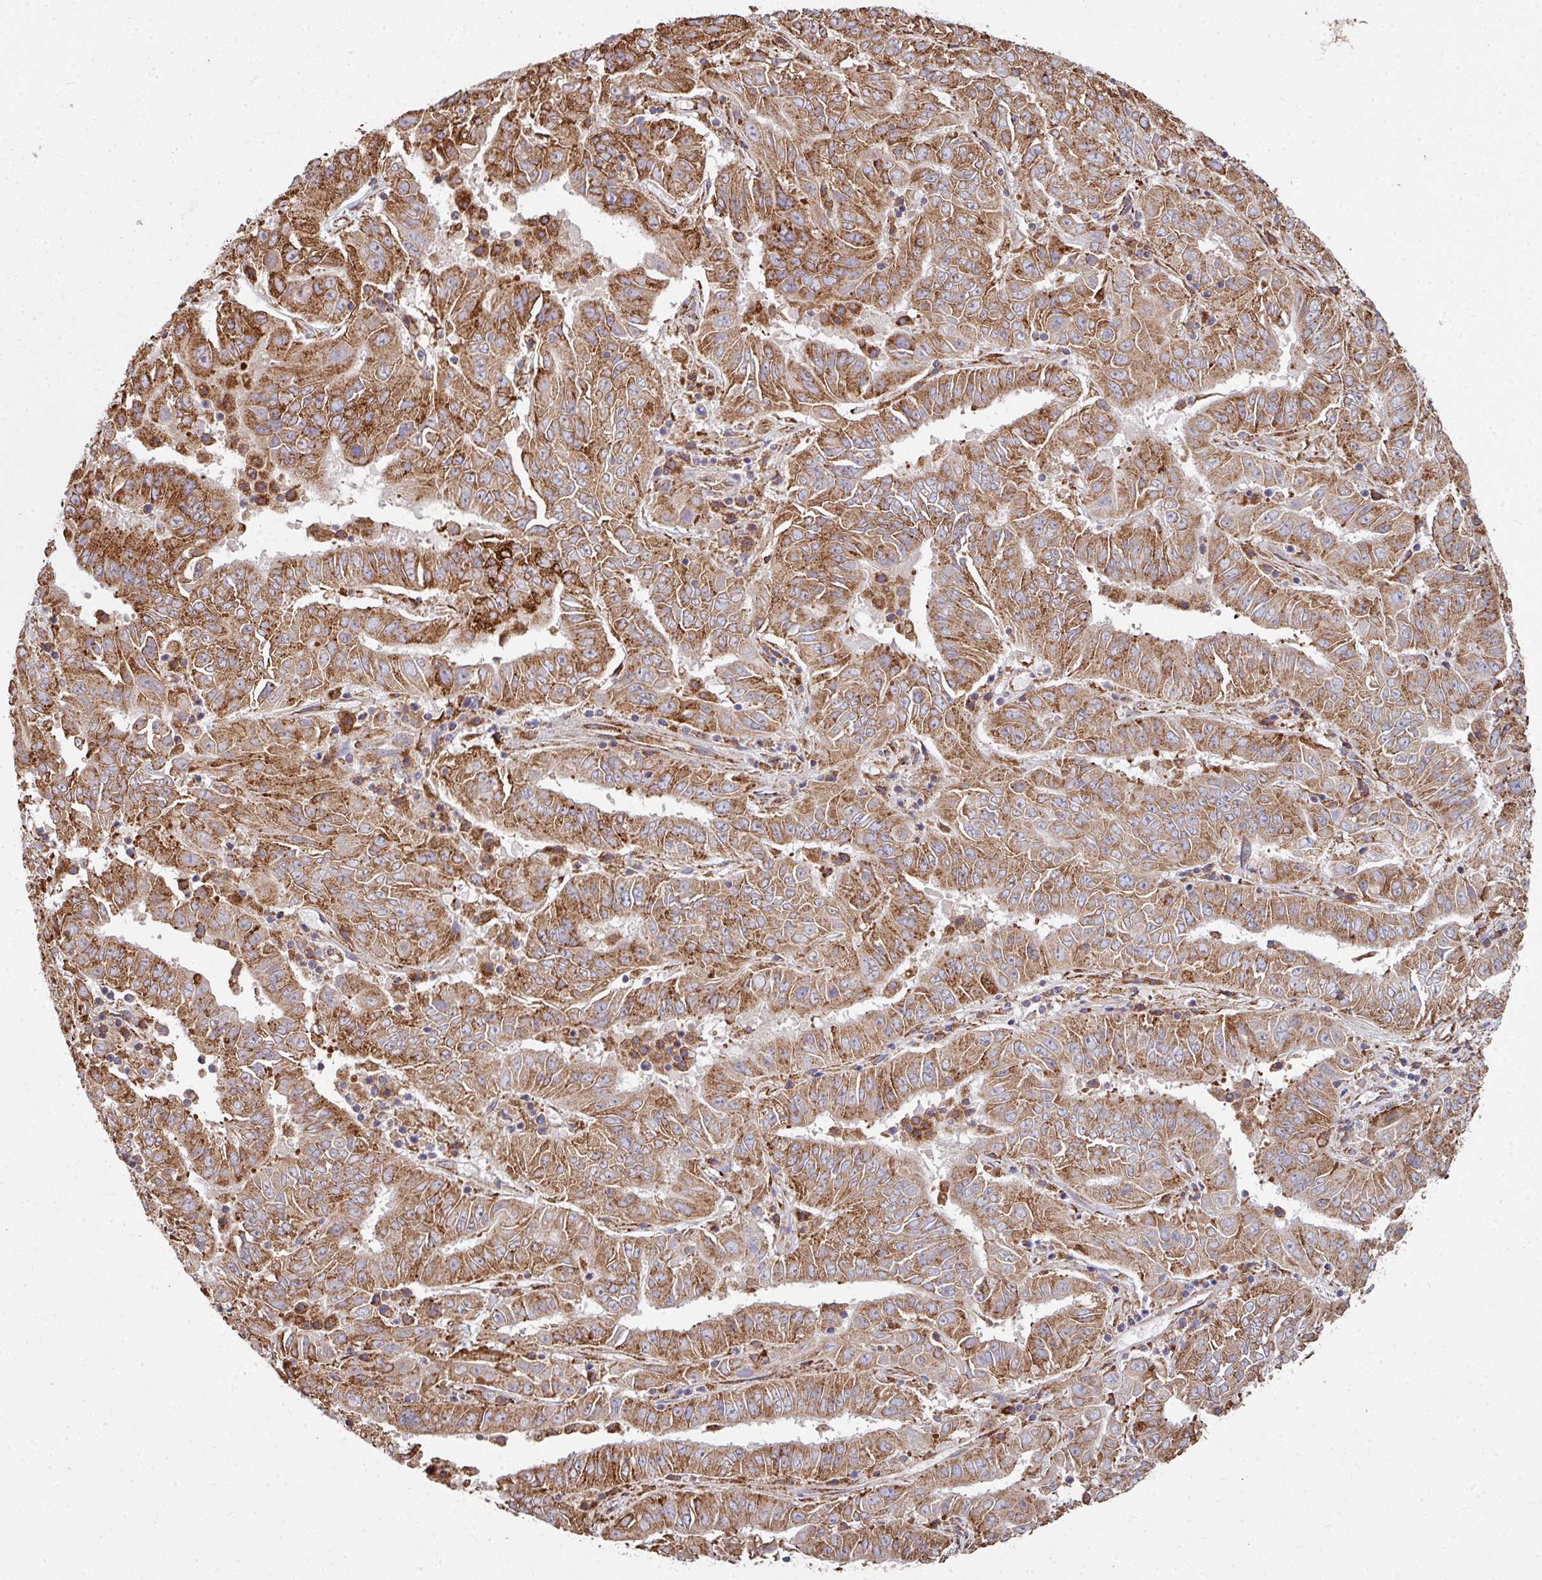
{"staining": {"intensity": "strong", "quantity": ">75%", "location": "cytoplasmic/membranous"}, "tissue": "pancreatic cancer", "cell_type": "Tumor cells", "image_type": "cancer", "snomed": [{"axis": "morphology", "description": "Adenocarcinoma, NOS"}, {"axis": "topography", "description": "Pancreas"}], "caption": "Immunohistochemical staining of human pancreatic adenocarcinoma displays high levels of strong cytoplasmic/membranous expression in about >75% of tumor cells.", "gene": "FAT4", "patient": {"sex": "male", "age": 63}}